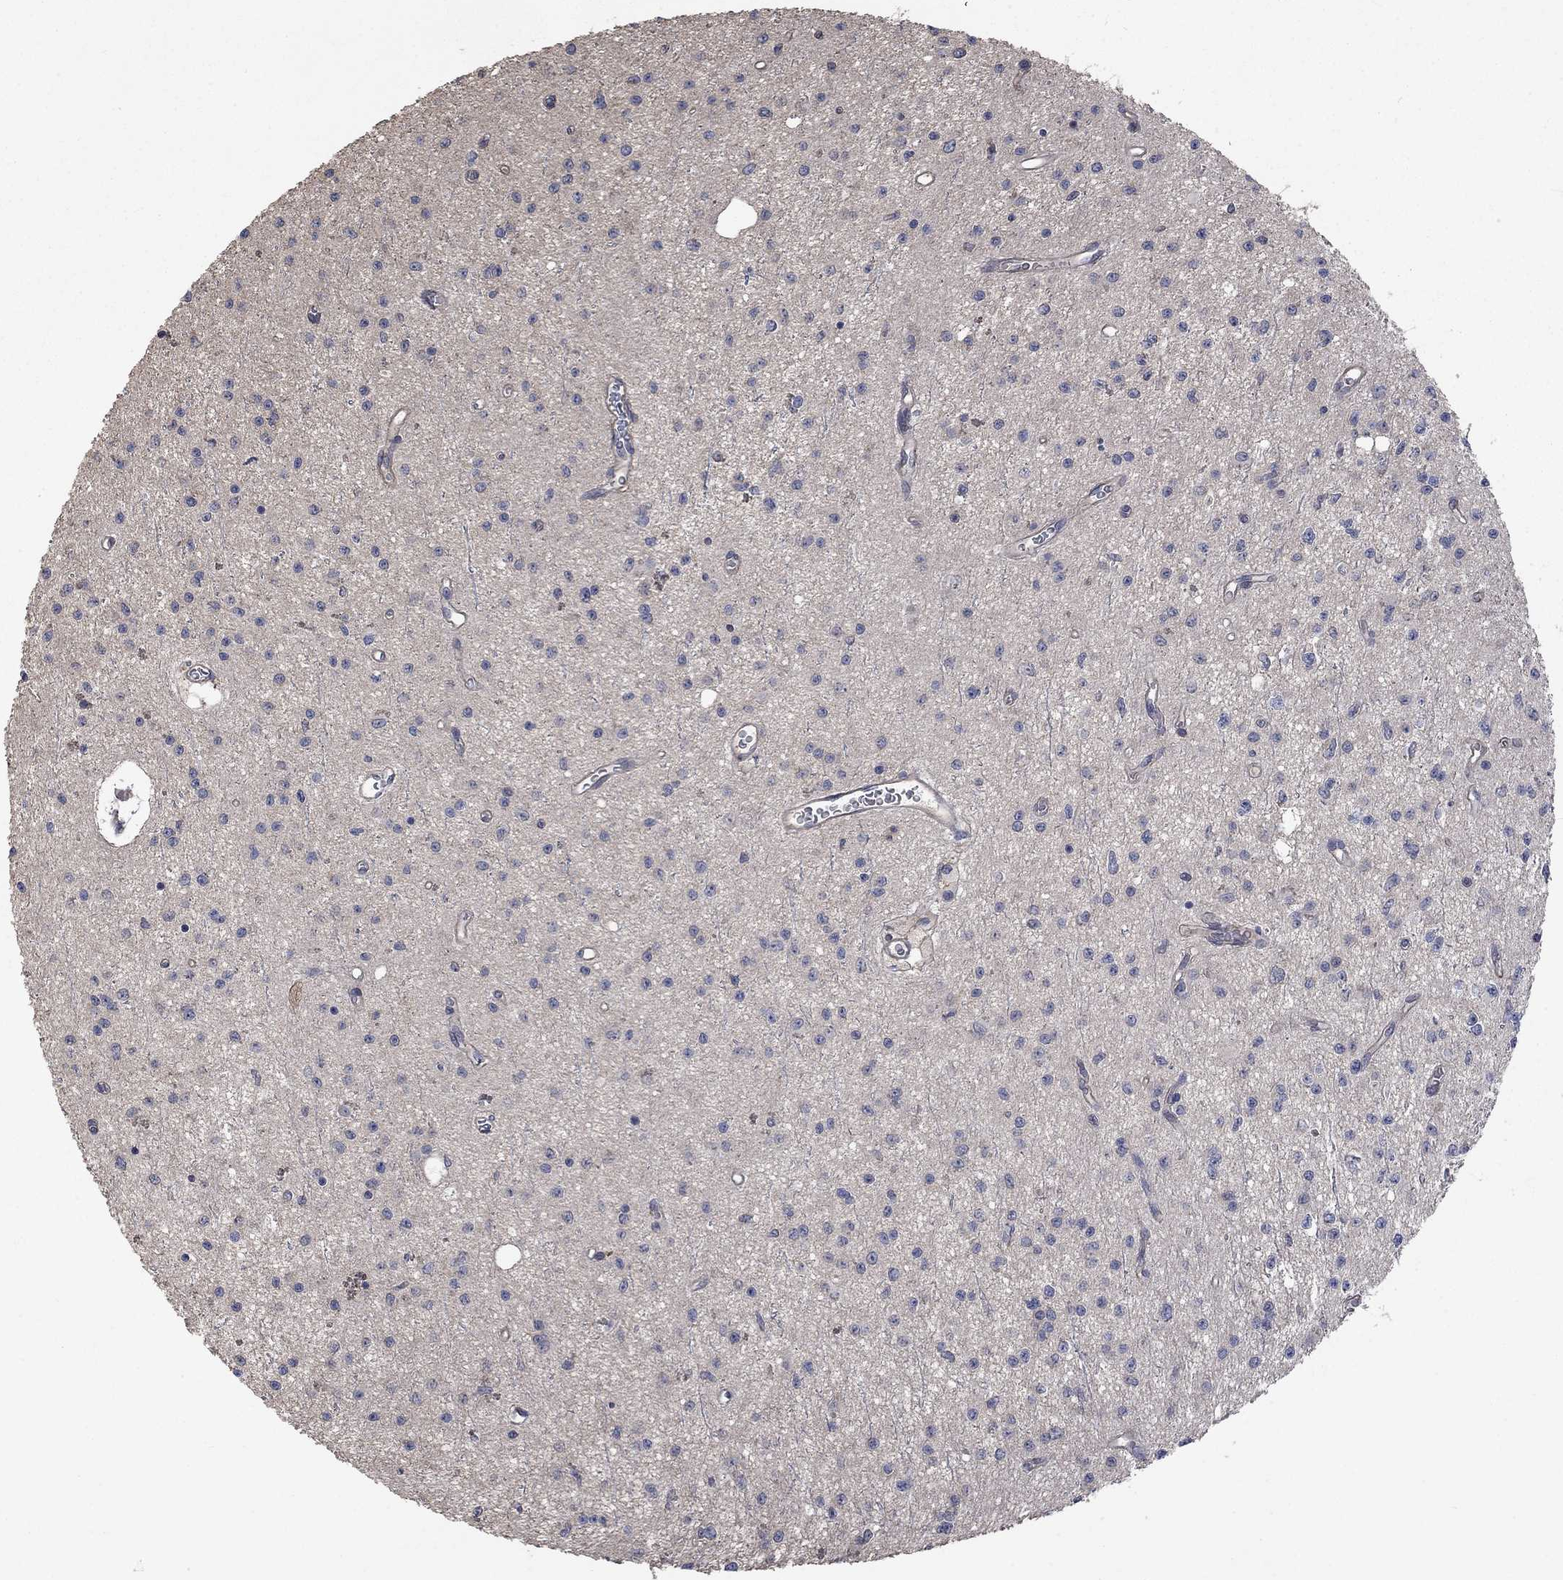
{"staining": {"intensity": "negative", "quantity": "none", "location": "none"}, "tissue": "glioma", "cell_type": "Tumor cells", "image_type": "cancer", "snomed": [{"axis": "morphology", "description": "Glioma, malignant, Low grade"}, {"axis": "topography", "description": "Brain"}], "caption": "This is an immunohistochemistry image of glioma. There is no expression in tumor cells.", "gene": "VCAN", "patient": {"sex": "female", "age": 45}}